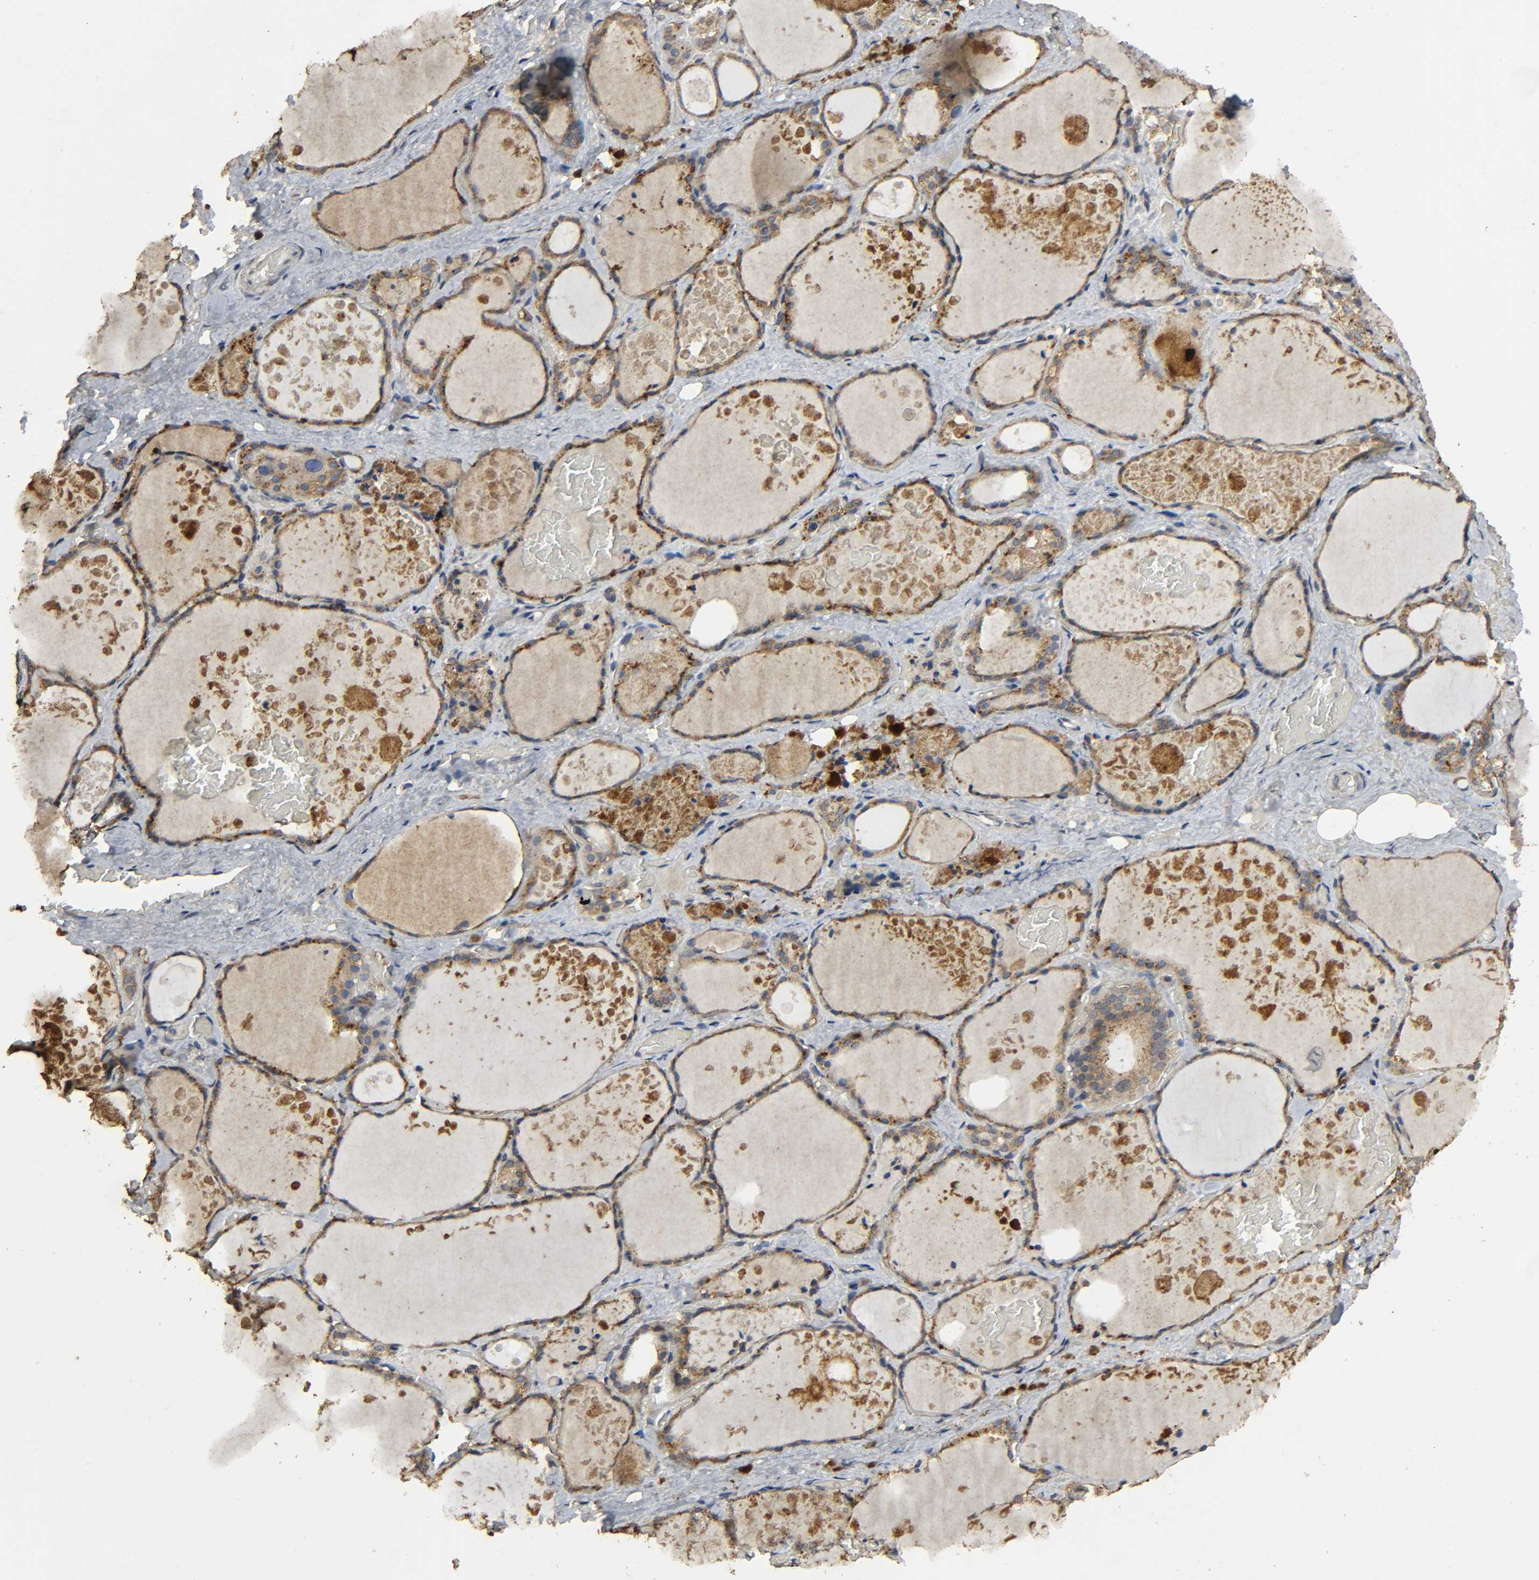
{"staining": {"intensity": "moderate", "quantity": ">75%", "location": "cytoplasmic/membranous"}, "tissue": "thyroid gland", "cell_type": "Glandular cells", "image_type": "normal", "snomed": [{"axis": "morphology", "description": "Normal tissue, NOS"}, {"axis": "topography", "description": "Thyroid gland"}], "caption": "Immunohistochemical staining of normal thyroid gland shows >75% levels of moderate cytoplasmic/membranous protein staining in about >75% of glandular cells. (DAB IHC with brightfield microscopy, high magnification).", "gene": "DDX6", "patient": {"sex": "male", "age": 61}}